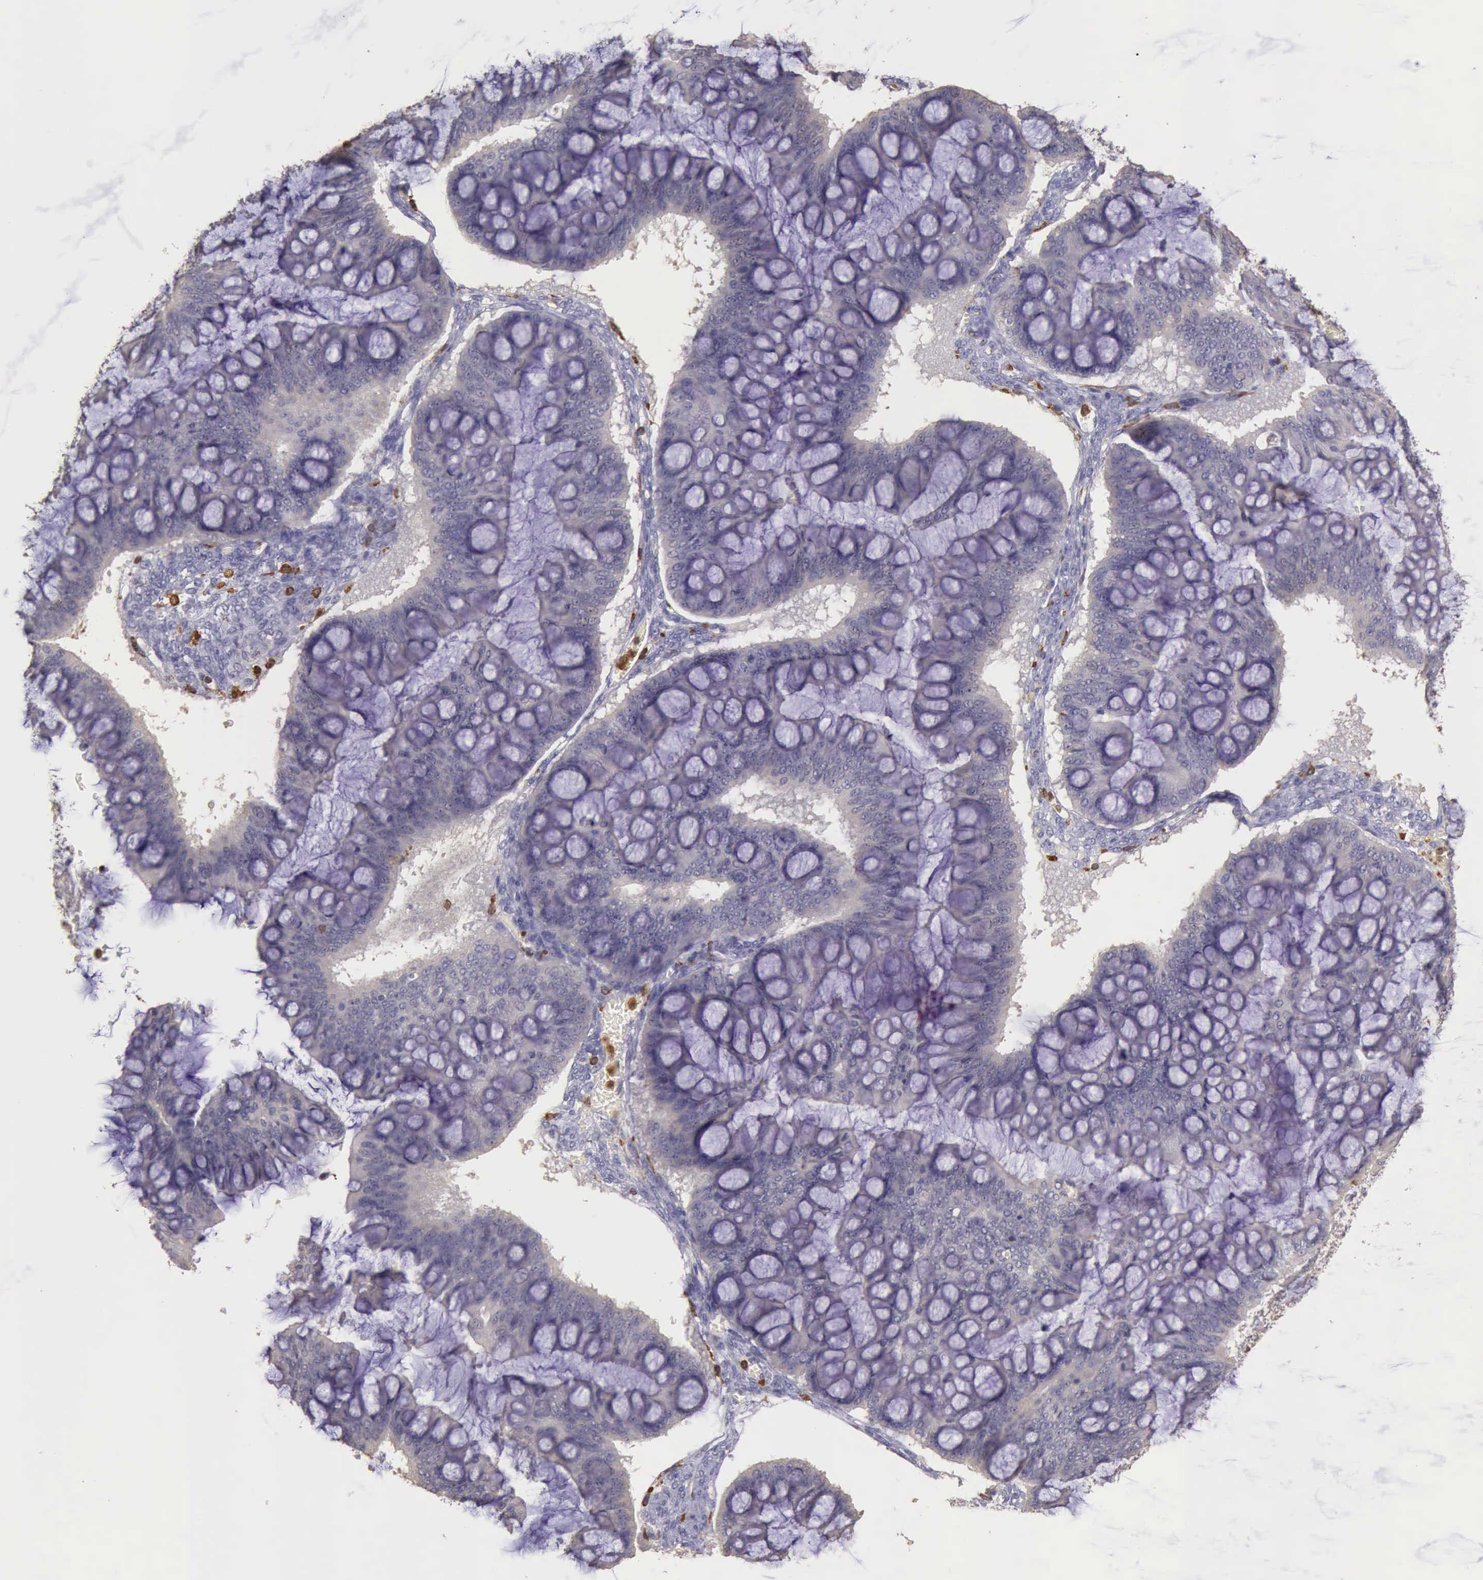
{"staining": {"intensity": "negative", "quantity": "none", "location": "none"}, "tissue": "ovarian cancer", "cell_type": "Tumor cells", "image_type": "cancer", "snomed": [{"axis": "morphology", "description": "Cystadenocarcinoma, mucinous, NOS"}, {"axis": "topography", "description": "Ovary"}], "caption": "IHC histopathology image of ovarian cancer (mucinous cystadenocarcinoma) stained for a protein (brown), which displays no positivity in tumor cells.", "gene": "ARHGAP4", "patient": {"sex": "female", "age": 73}}